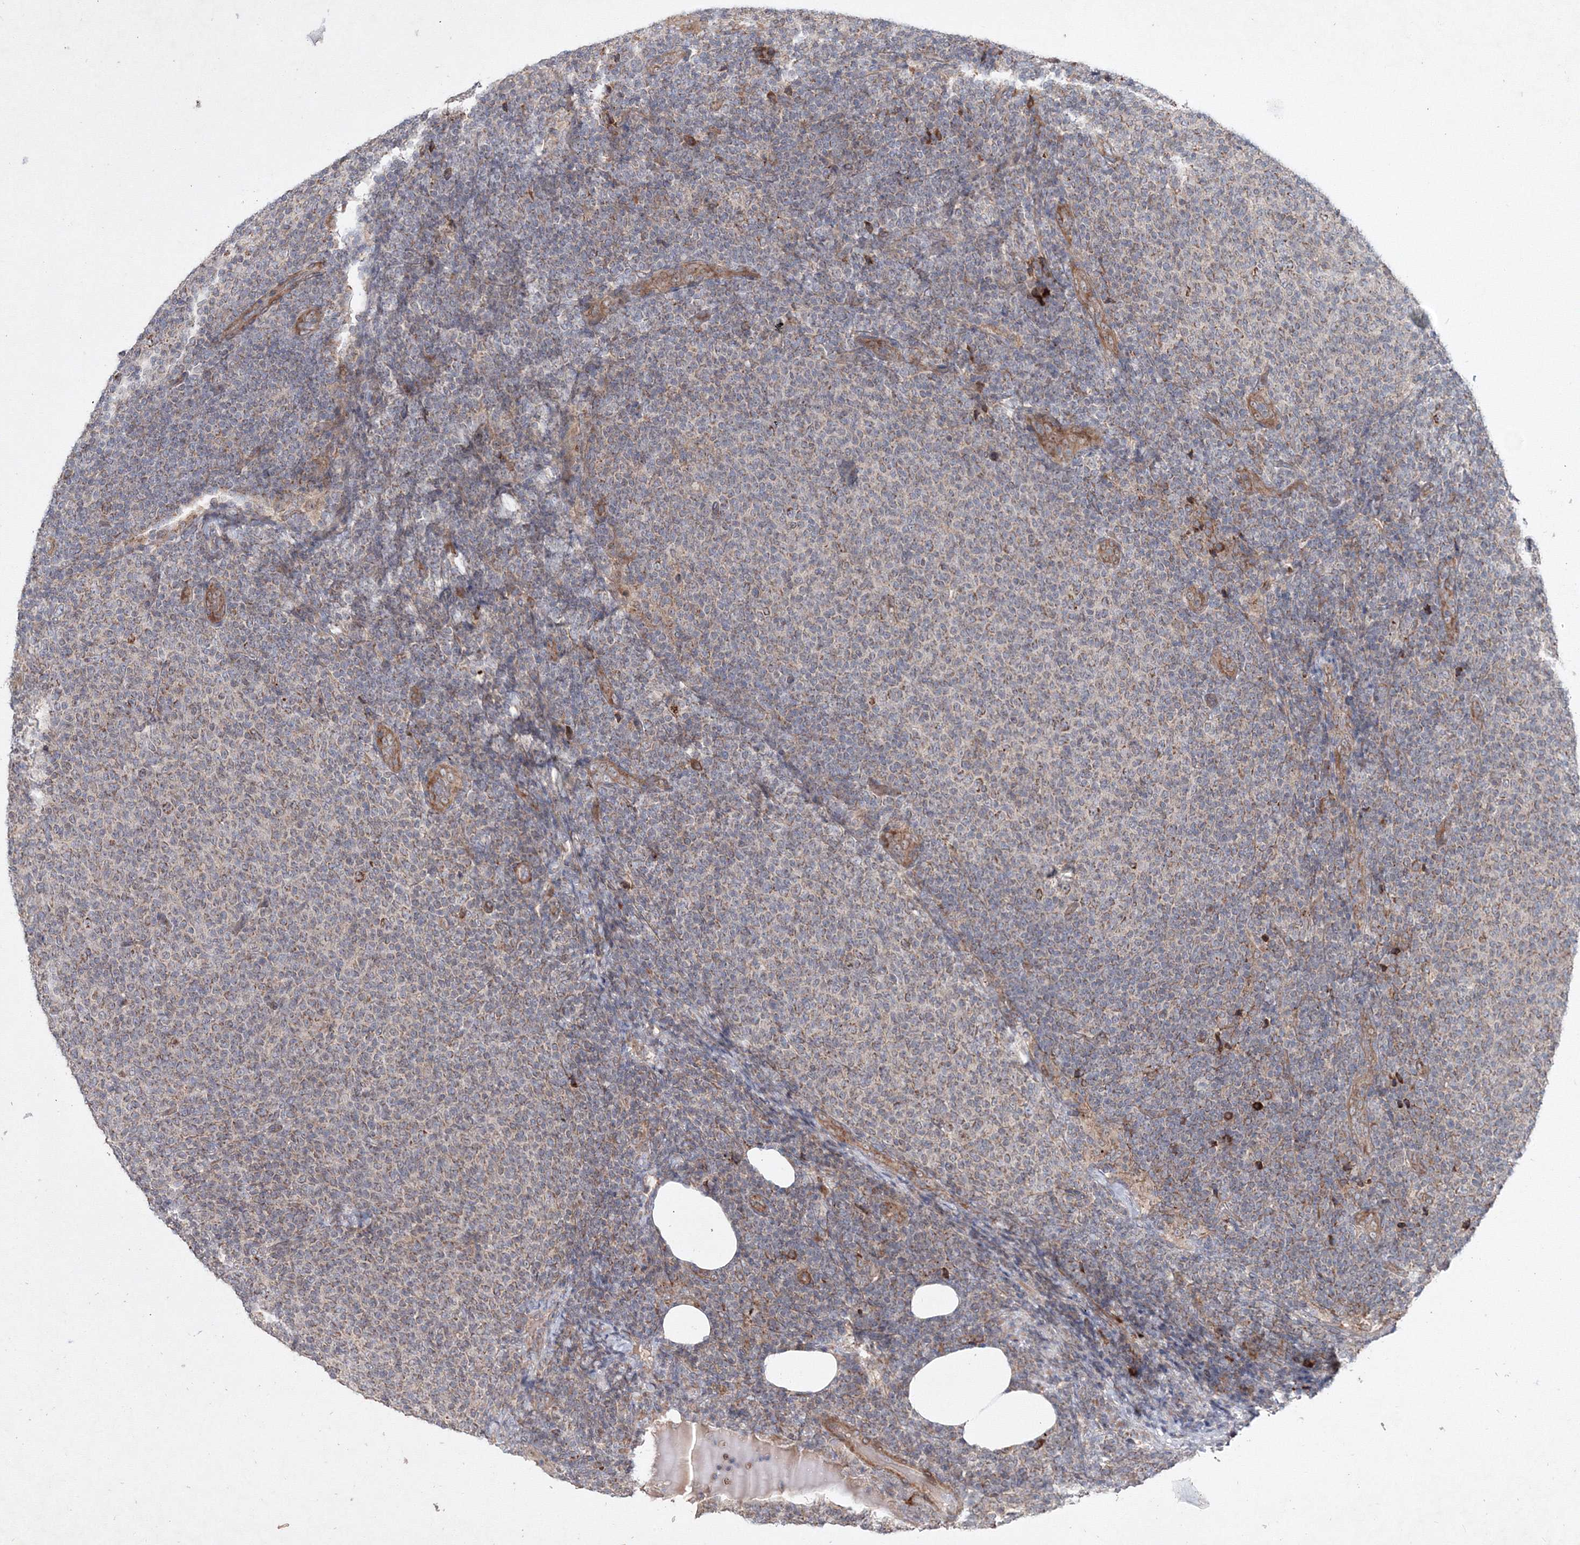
{"staining": {"intensity": "weak", "quantity": "25%-75%", "location": "cytoplasmic/membranous"}, "tissue": "lymphoma", "cell_type": "Tumor cells", "image_type": "cancer", "snomed": [{"axis": "morphology", "description": "Malignant lymphoma, non-Hodgkin's type, Low grade"}, {"axis": "topography", "description": "Lymph node"}], "caption": "High-magnification brightfield microscopy of malignant lymphoma, non-Hodgkin's type (low-grade) stained with DAB (3,3'-diaminobenzidine) (brown) and counterstained with hematoxylin (blue). tumor cells exhibit weak cytoplasmic/membranous expression is appreciated in approximately25%-75% of cells.", "gene": "NOA1", "patient": {"sex": "male", "age": 66}}